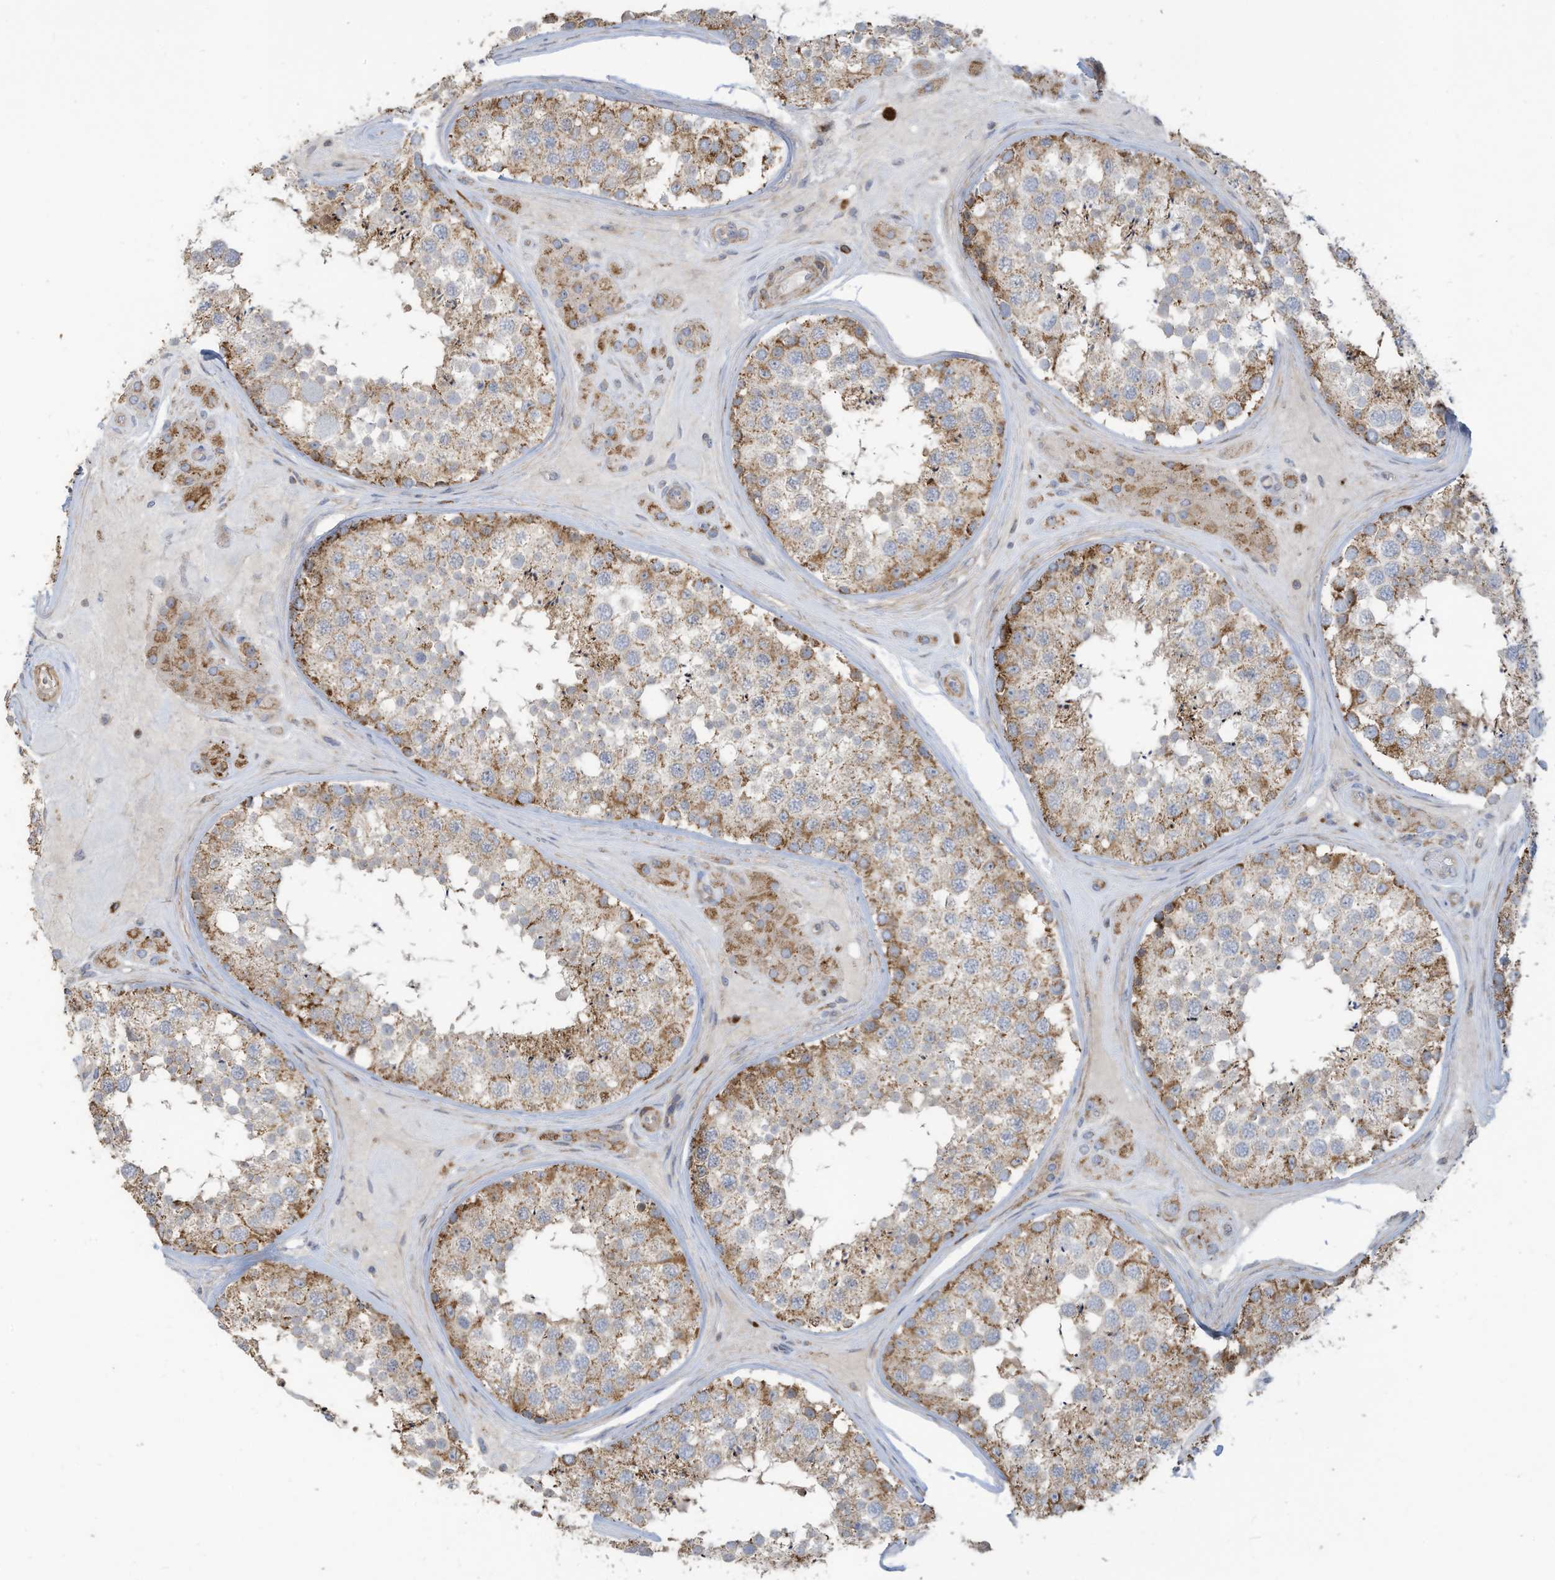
{"staining": {"intensity": "moderate", "quantity": ">75%", "location": "cytoplasmic/membranous"}, "tissue": "testis", "cell_type": "Cells in seminiferous ducts", "image_type": "normal", "snomed": [{"axis": "morphology", "description": "Normal tissue, NOS"}, {"axis": "topography", "description": "Testis"}], "caption": "Moderate cytoplasmic/membranous protein staining is identified in about >75% of cells in seminiferous ducts in testis. The protein is shown in brown color, while the nuclei are stained blue.", "gene": "GTPBP2", "patient": {"sex": "male", "age": 46}}